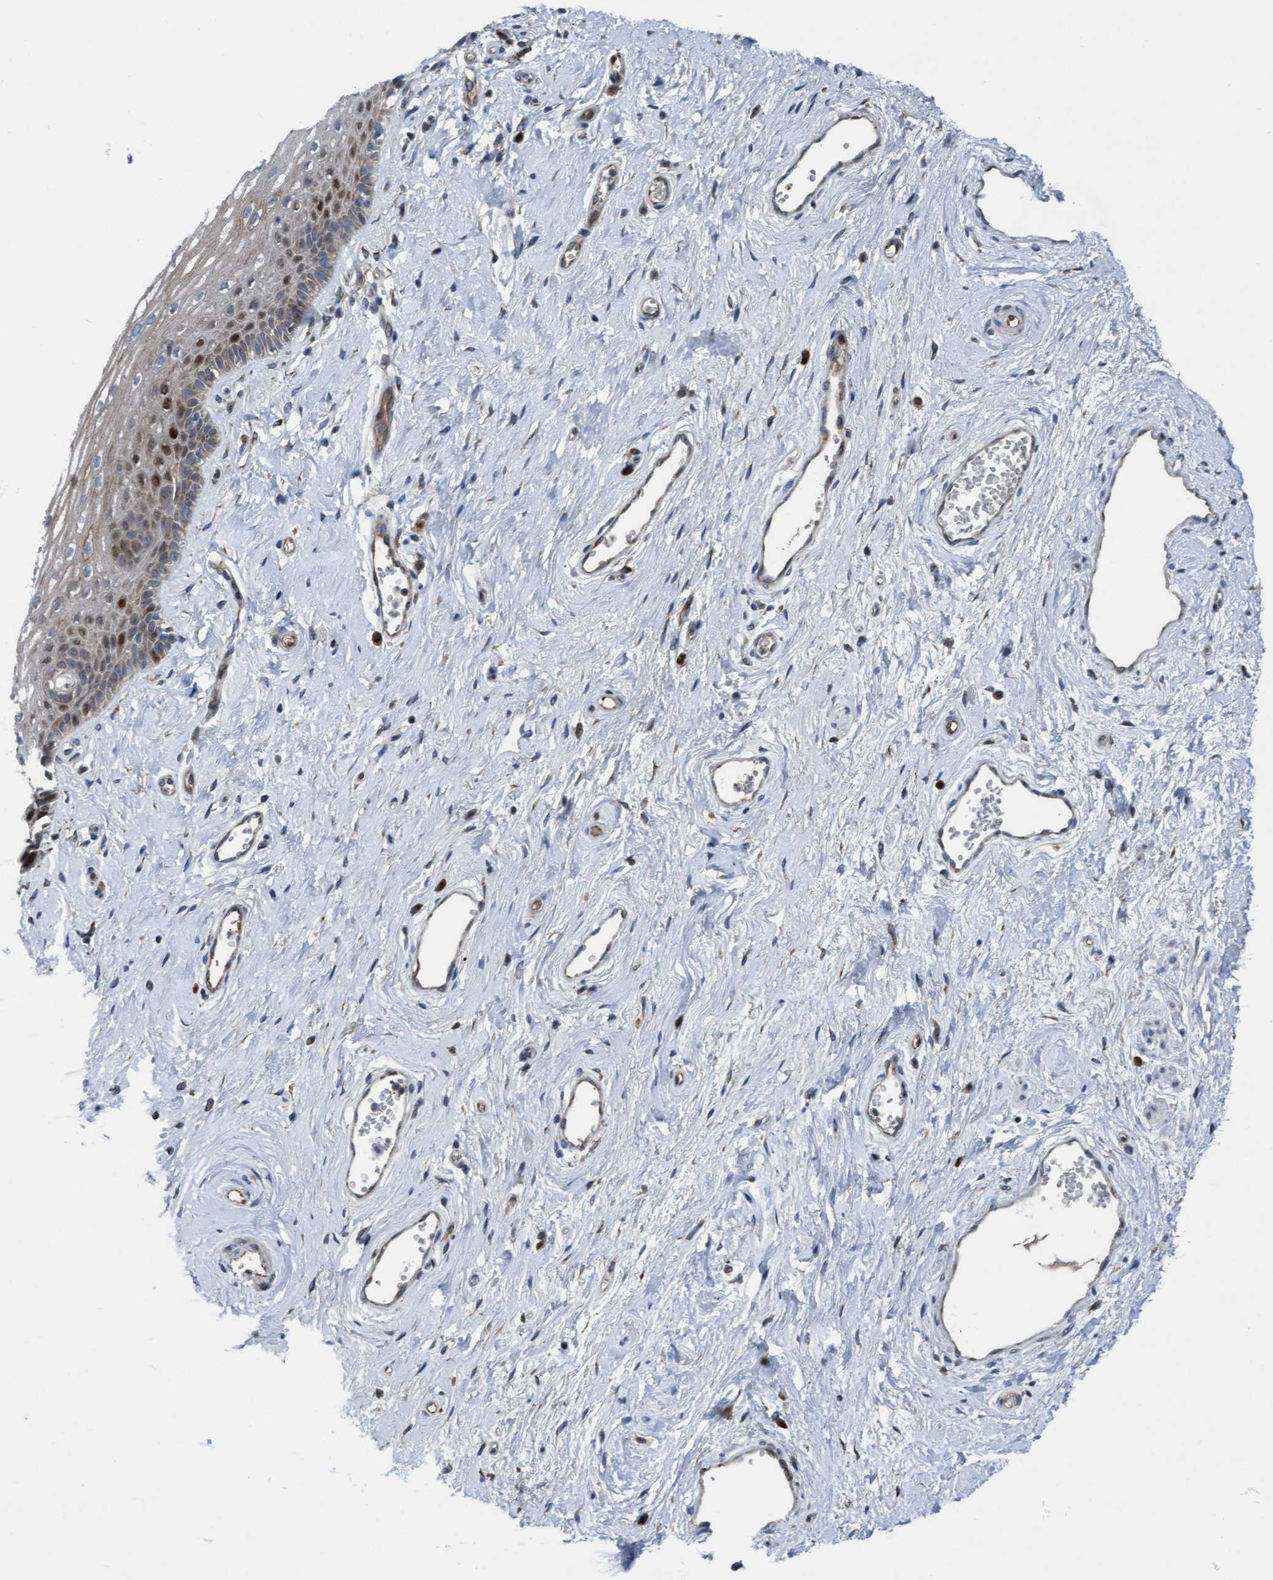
{"staining": {"intensity": "strong", "quantity": "<25%", "location": "nuclear"}, "tissue": "vagina", "cell_type": "Squamous epithelial cells", "image_type": "normal", "snomed": [{"axis": "morphology", "description": "Normal tissue, NOS"}, {"axis": "topography", "description": "Vagina"}], "caption": "A medium amount of strong nuclear positivity is identified in about <25% of squamous epithelial cells in benign vagina.", "gene": "KLHL26", "patient": {"sex": "female", "age": 46}}